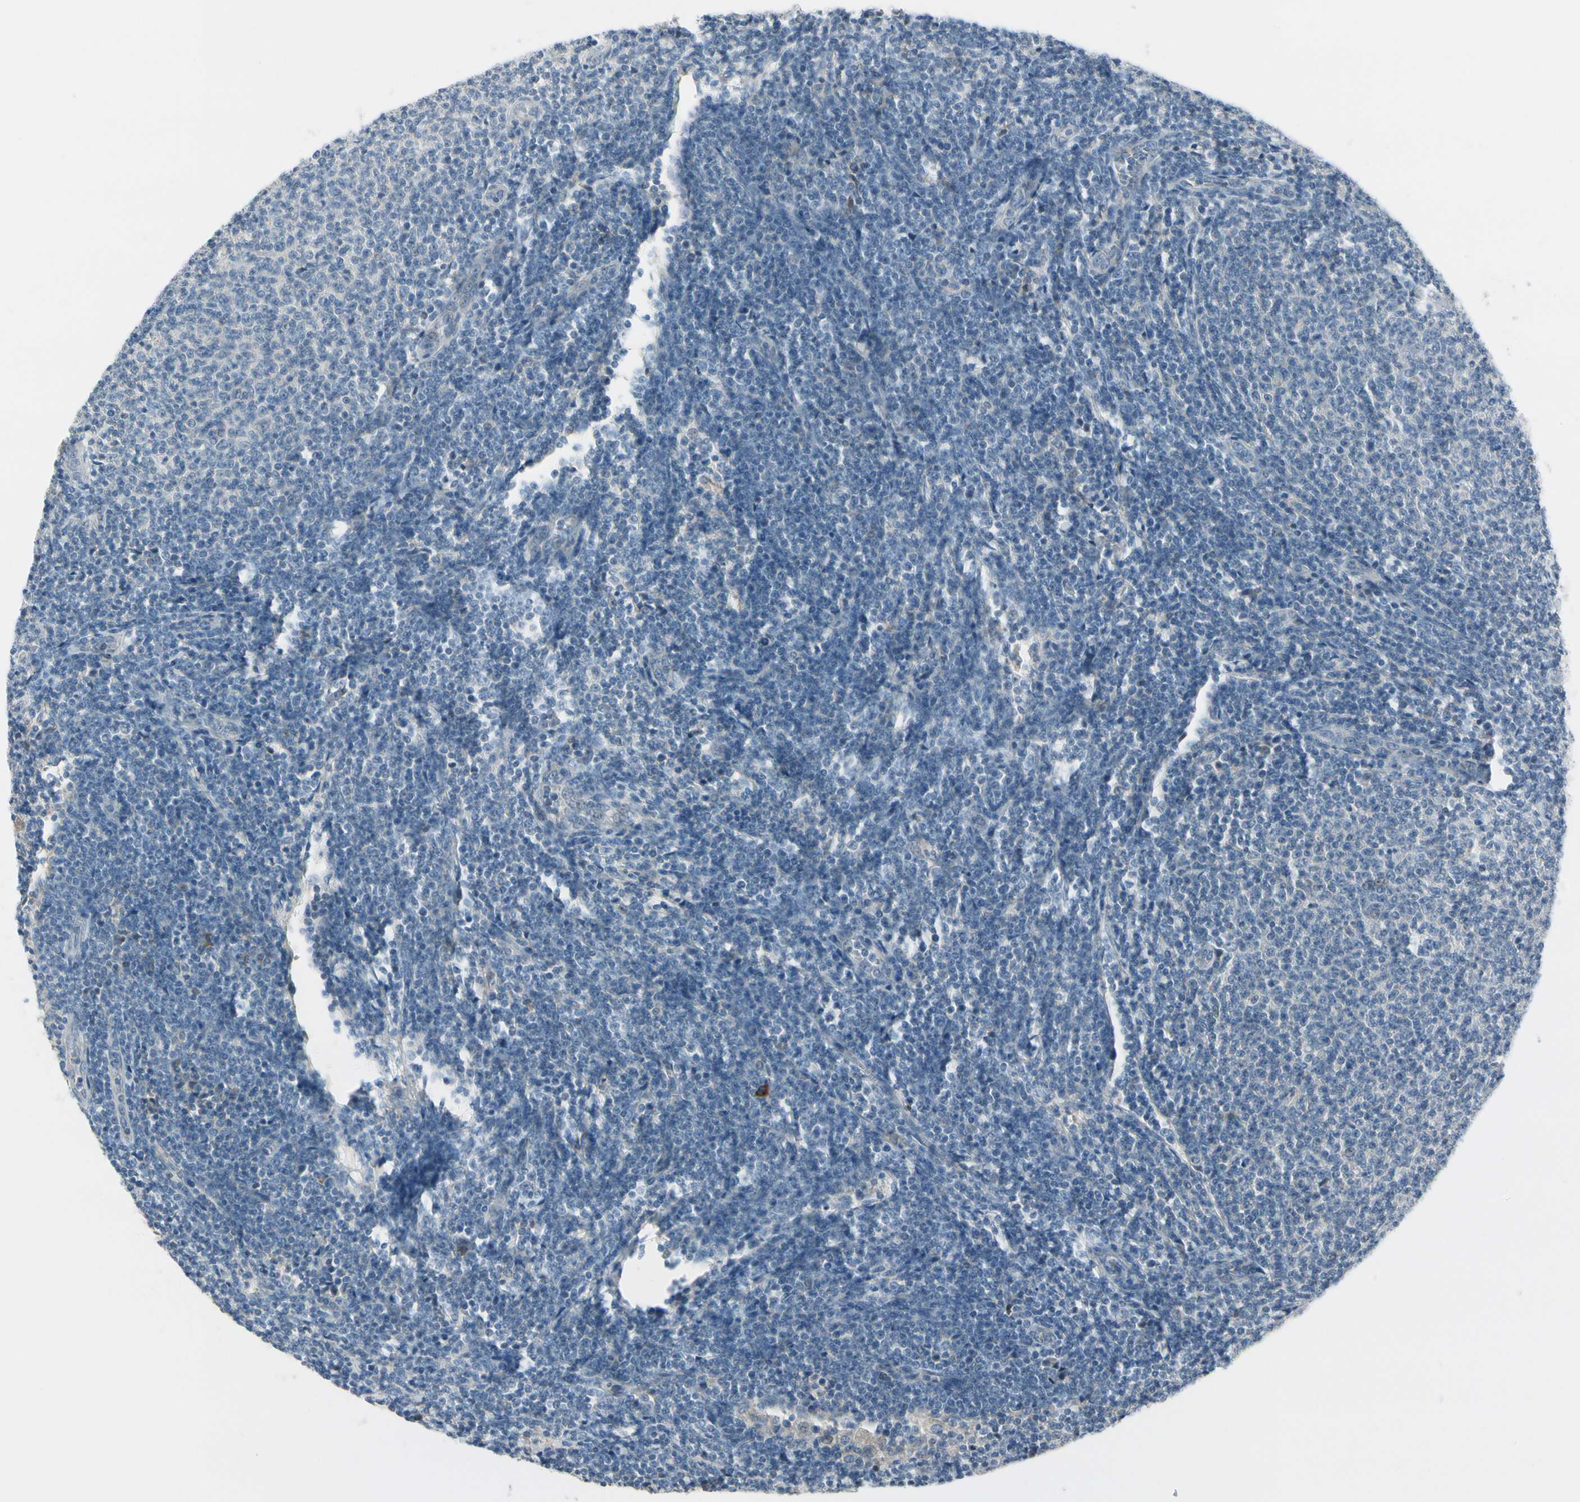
{"staining": {"intensity": "negative", "quantity": "none", "location": "none"}, "tissue": "lymphoma", "cell_type": "Tumor cells", "image_type": "cancer", "snomed": [{"axis": "morphology", "description": "Malignant lymphoma, non-Hodgkin's type, Low grade"}, {"axis": "topography", "description": "Lymph node"}], "caption": "Micrograph shows no significant protein staining in tumor cells of malignant lymphoma, non-Hodgkin's type (low-grade).", "gene": "CYP2E1", "patient": {"sex": "male", "age": 66}}